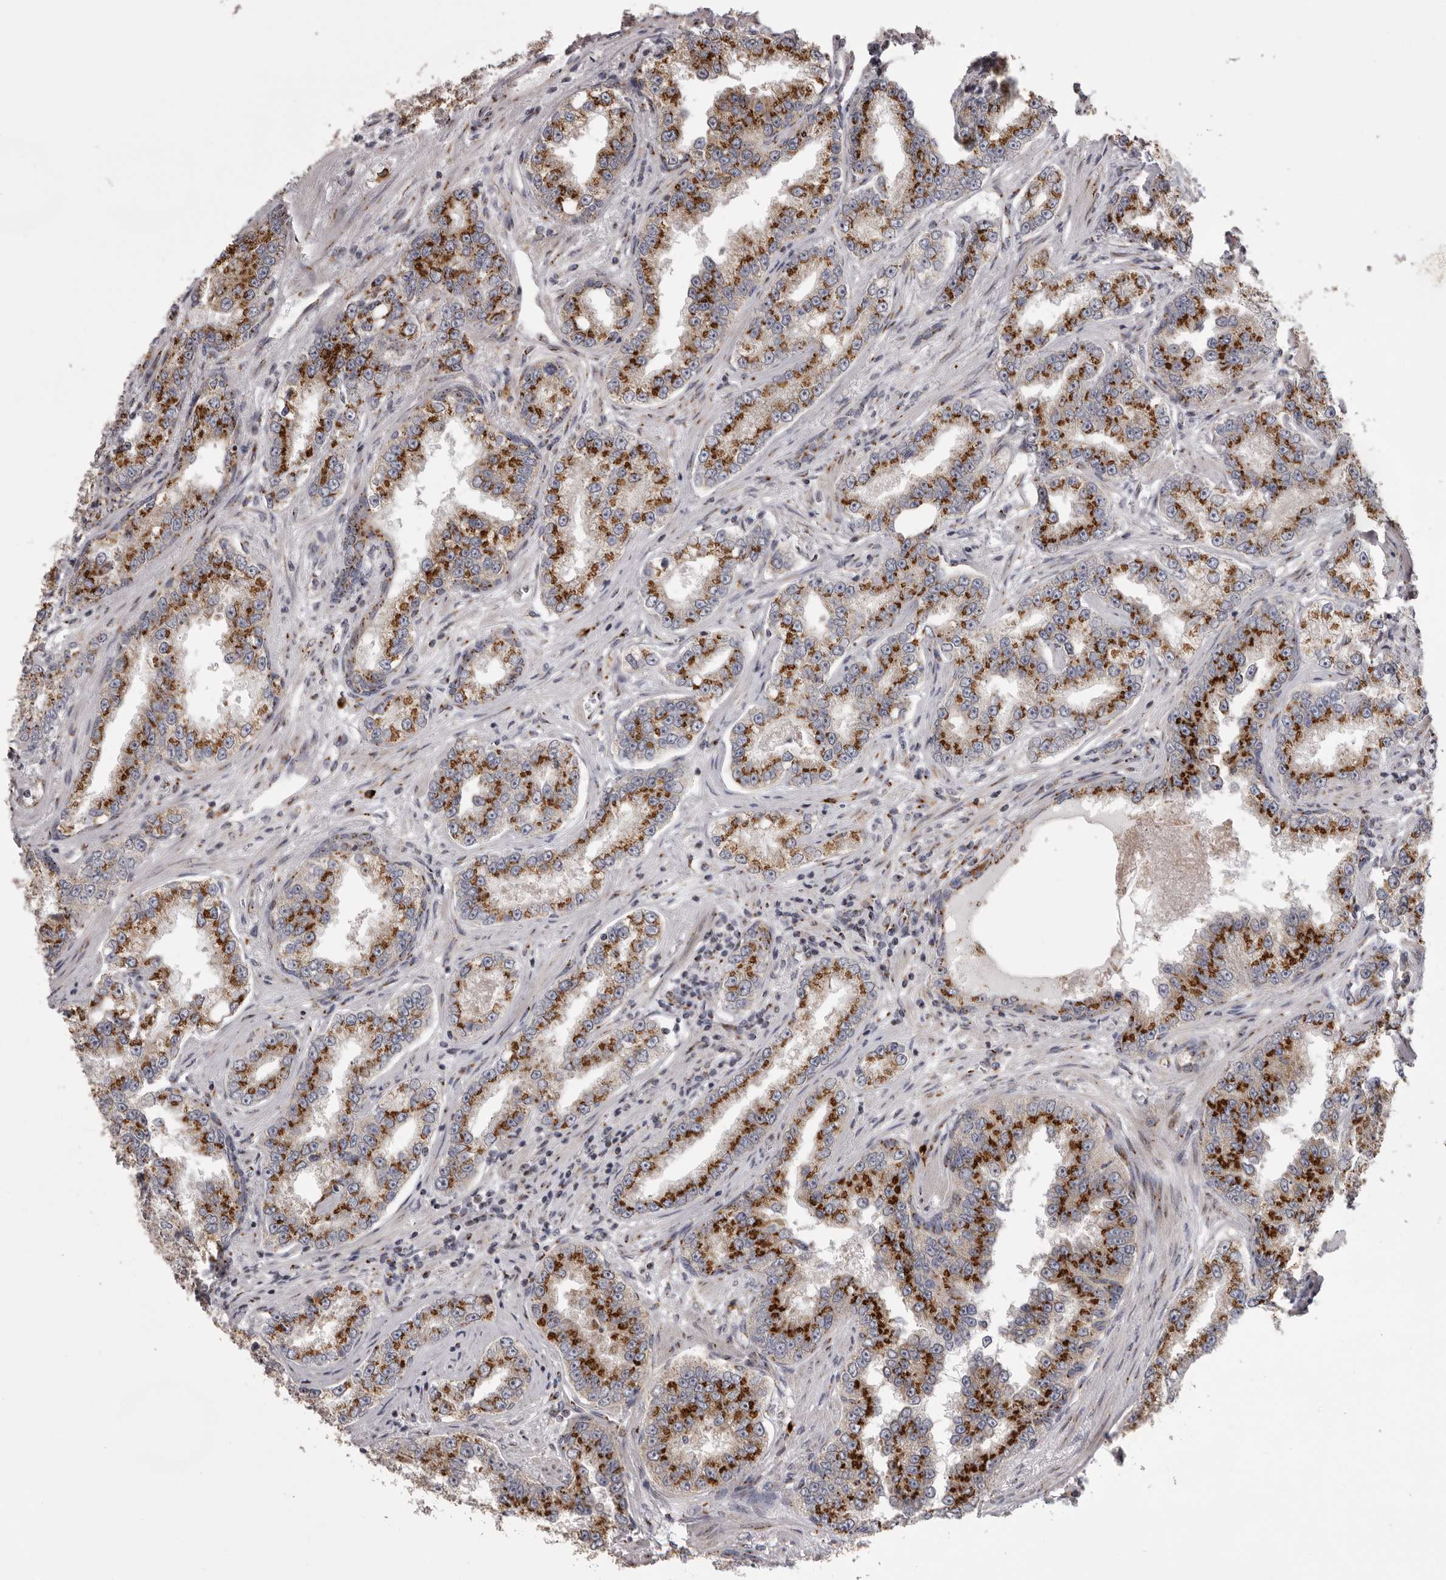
{"staining": {"intensity": "strong", "quantity": ">75%", "location": "cytoplasmic/membranous"}, "tissue": "prostate cancer", "cell_type": "Tumor cells", "image_type": "cancer", "snomed": [{"axis": "morphology", "description": "Normal tissue, NOS"}, {"axis": "morphology", "description": "Adenocarcinoma, High grade"}, {"axis": "topography", "description": "Prostate"}], "caption": "Tumor cells display high levels of strong cytoplasmic/membranous positivity in approximately >75% of cells in prostate high-grade adenocarcinoma.", "gene": "WDR47", "patient": {"sex": "male", "age": 83}}